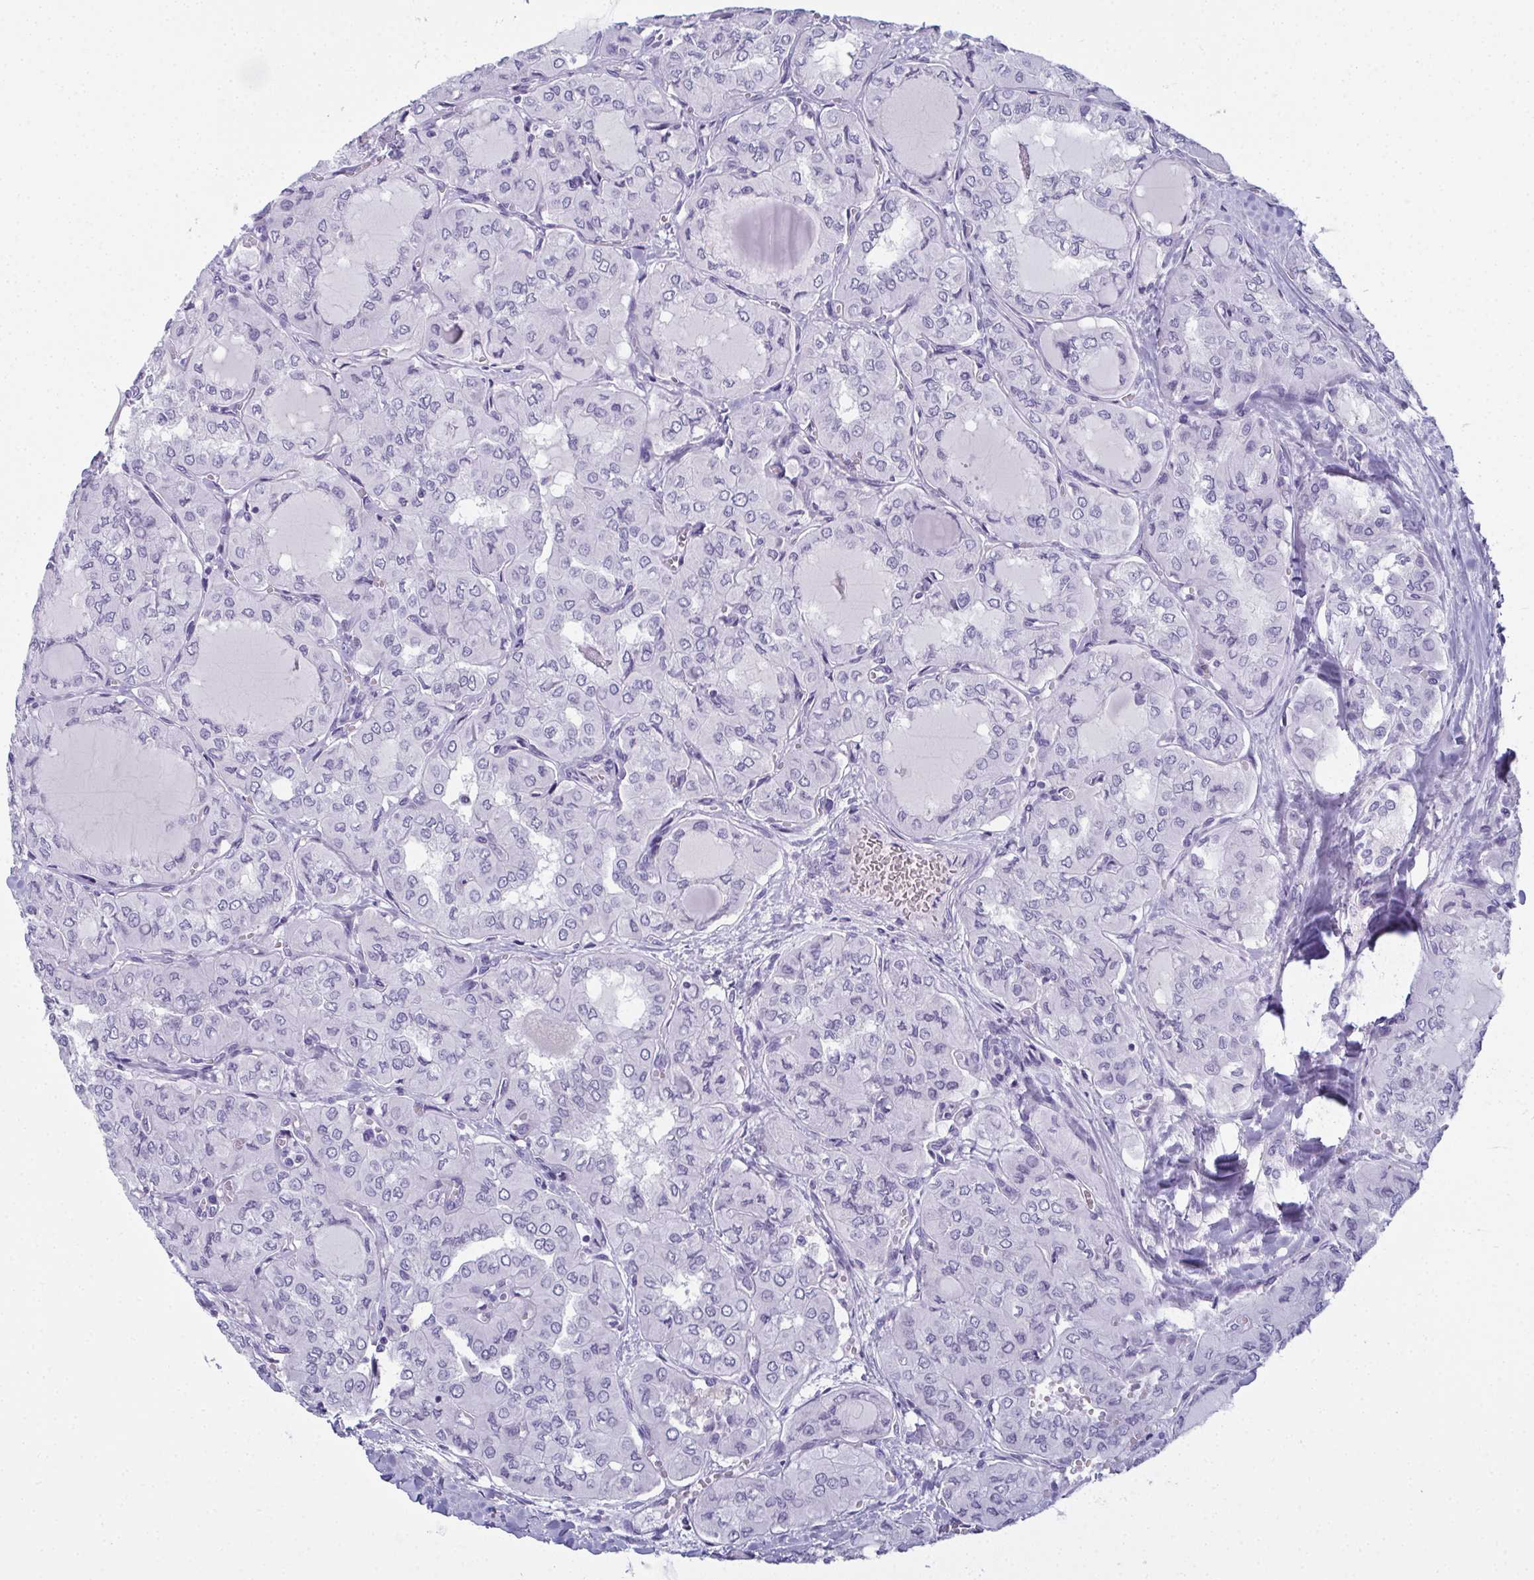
{"staining": {"intensity": "negative", "quantity": "none", "location": "none"}, "tissue": "thyroid cancer", "cell_type": "Tumor cells", "image_type": "cancer", "snomed": [{"axis": "morphology", "description": "Papillary adenocarcinoma, NOS"}, {"axis": "topography", "description": "Thyroid gland"}], "caption": "Tumor cells are negative for protein expression in human thyroid cancer (papillary adenocarcinoma). (Immunohistochemistry, brightfield microscopy, high magnification).", "gene": "SLC36A2", "patient": {"sex": "male", "age": 20}}